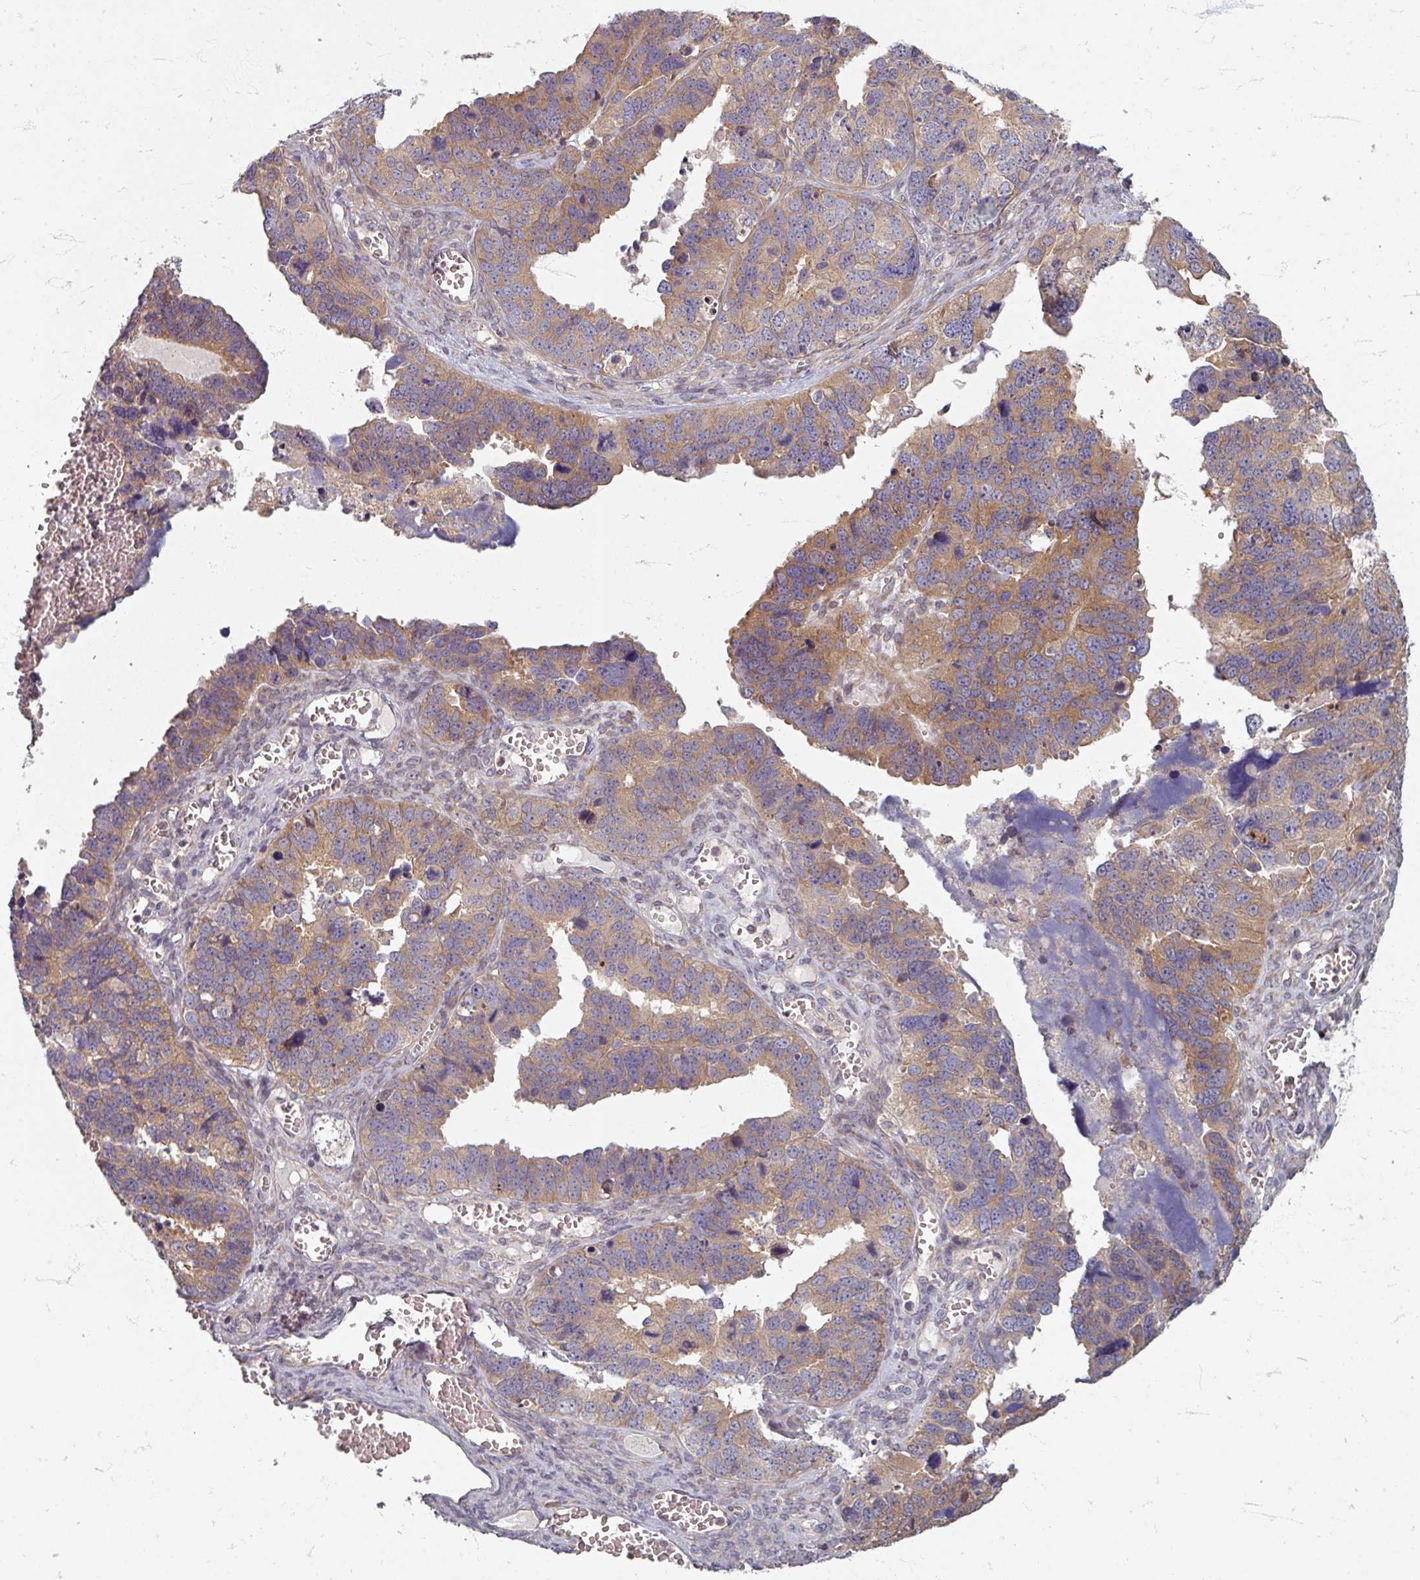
{"staining": {"intensity": "moderate", "quantity": "25%-75%", "location": "cytoplasmic/membranous"}, "tissue": "ovarian cancer", "cell_type": "Tumor cells", "image_type": "cancer", "snomed": [{"axis": "morphology", "description": "Cystadenocarcinoma, serous, NOS"}, {"axis": "topography", "description": "Ovary"}], "caption": "Human ovarian serous cystadenocarcinoma stained for a protein (brown) demonstrates moderate cytoplasmic/membranous positive expression in approximately 25%-75% of tumor cells.", "gene": "STAM", "patient": {"sex": "female", "age": 76}}